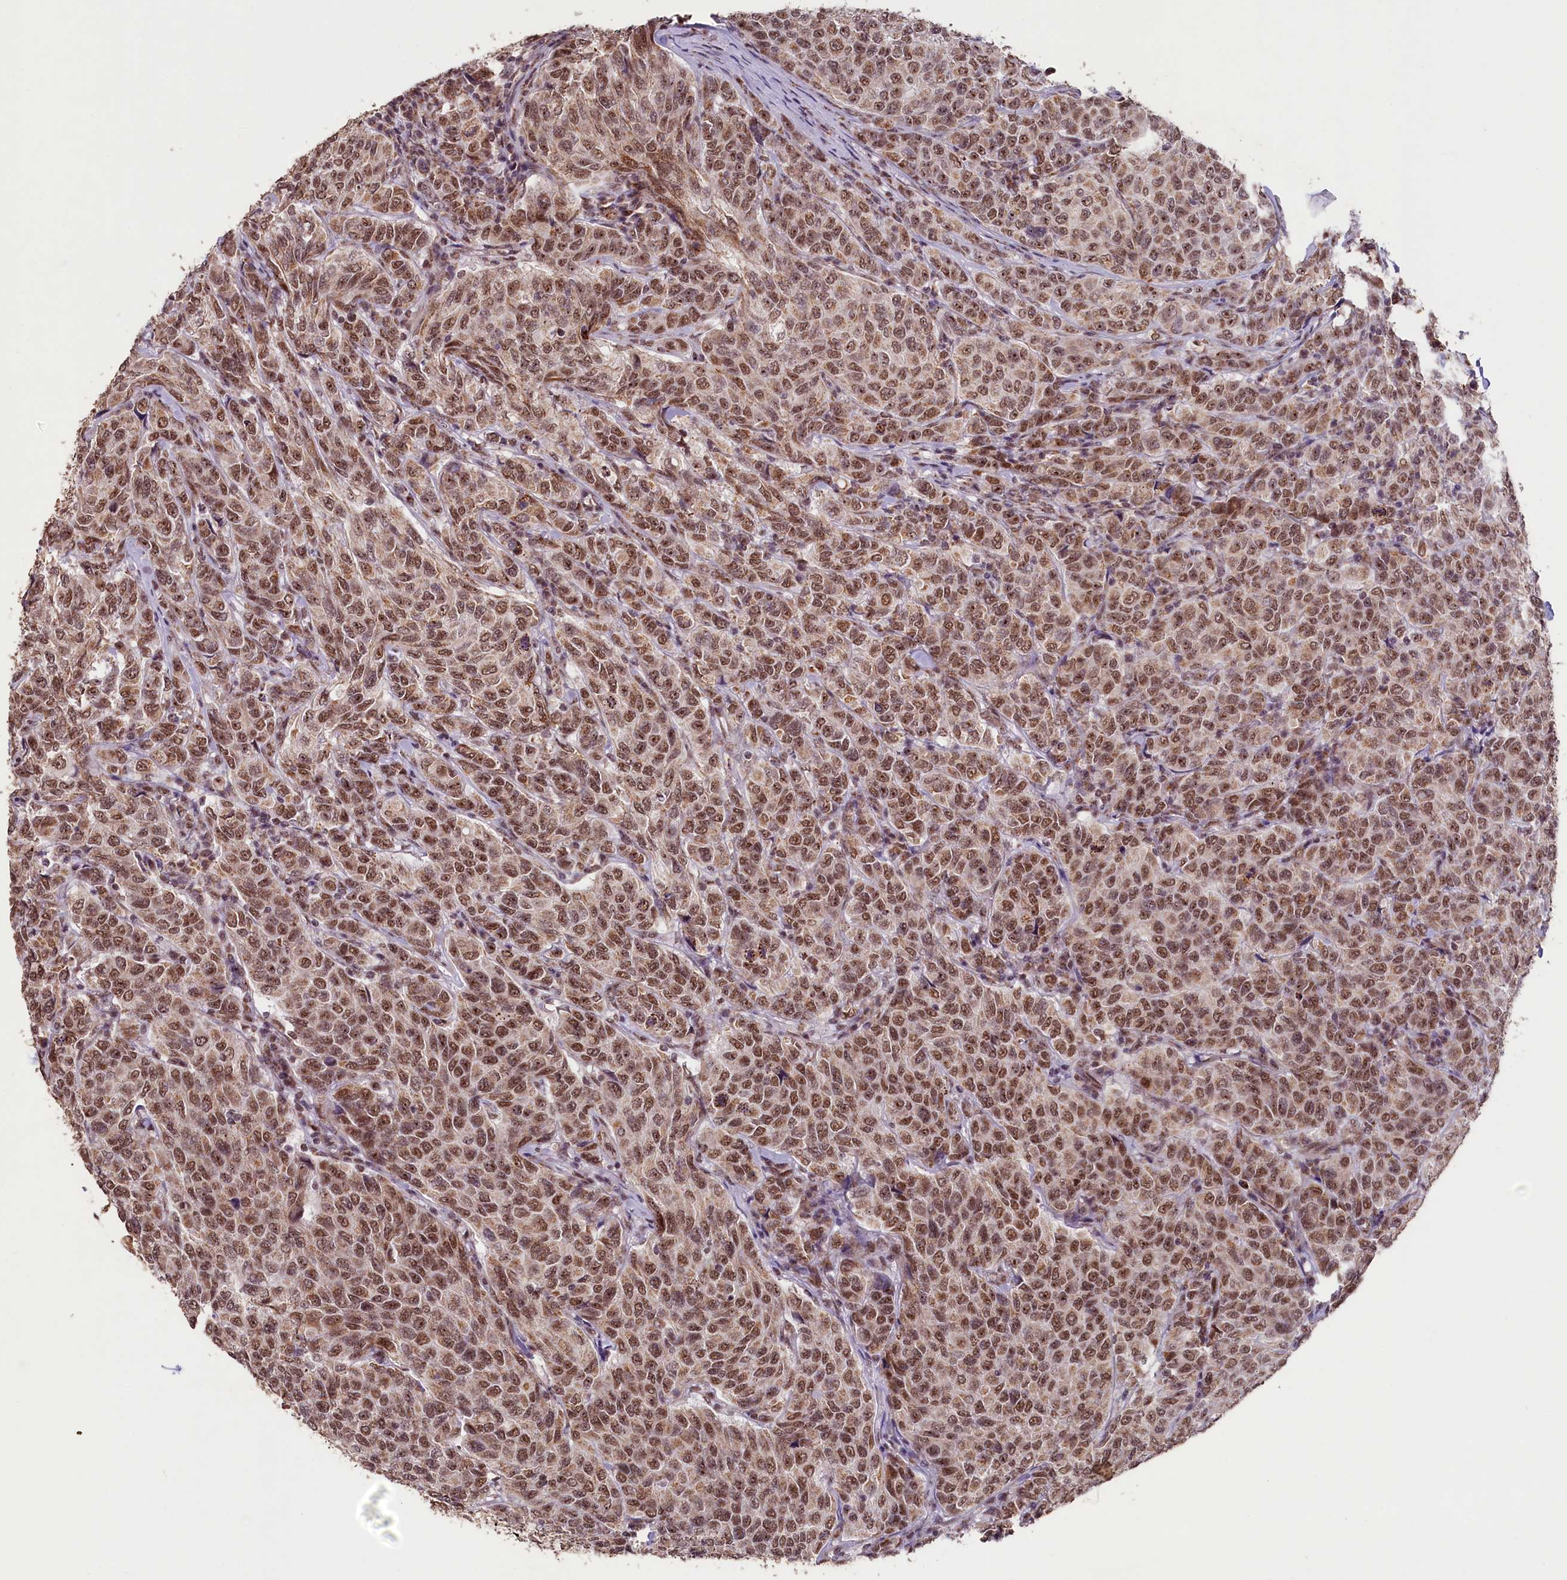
{"staining": {"intensity": "moderate", "quantity": ">75%", "location": "nuclear"}, "tissue": "breast cancer", "cell_type": "Tumor cells", "image_type": "cancer", "snomed": [{"axis": "morphology", "description": "Duct carcinoma"}, {"axis": "topography", "description": "Breast"}], "caption": "High-power microscopy captured an IHC histopathology image of breast infiltrating ductal carcinoma, revealing moderate nuclear staining in approximately >75% of tumor cells.", "gene": "PDE6D", "patient": {"sex": "female", "age": 55}}